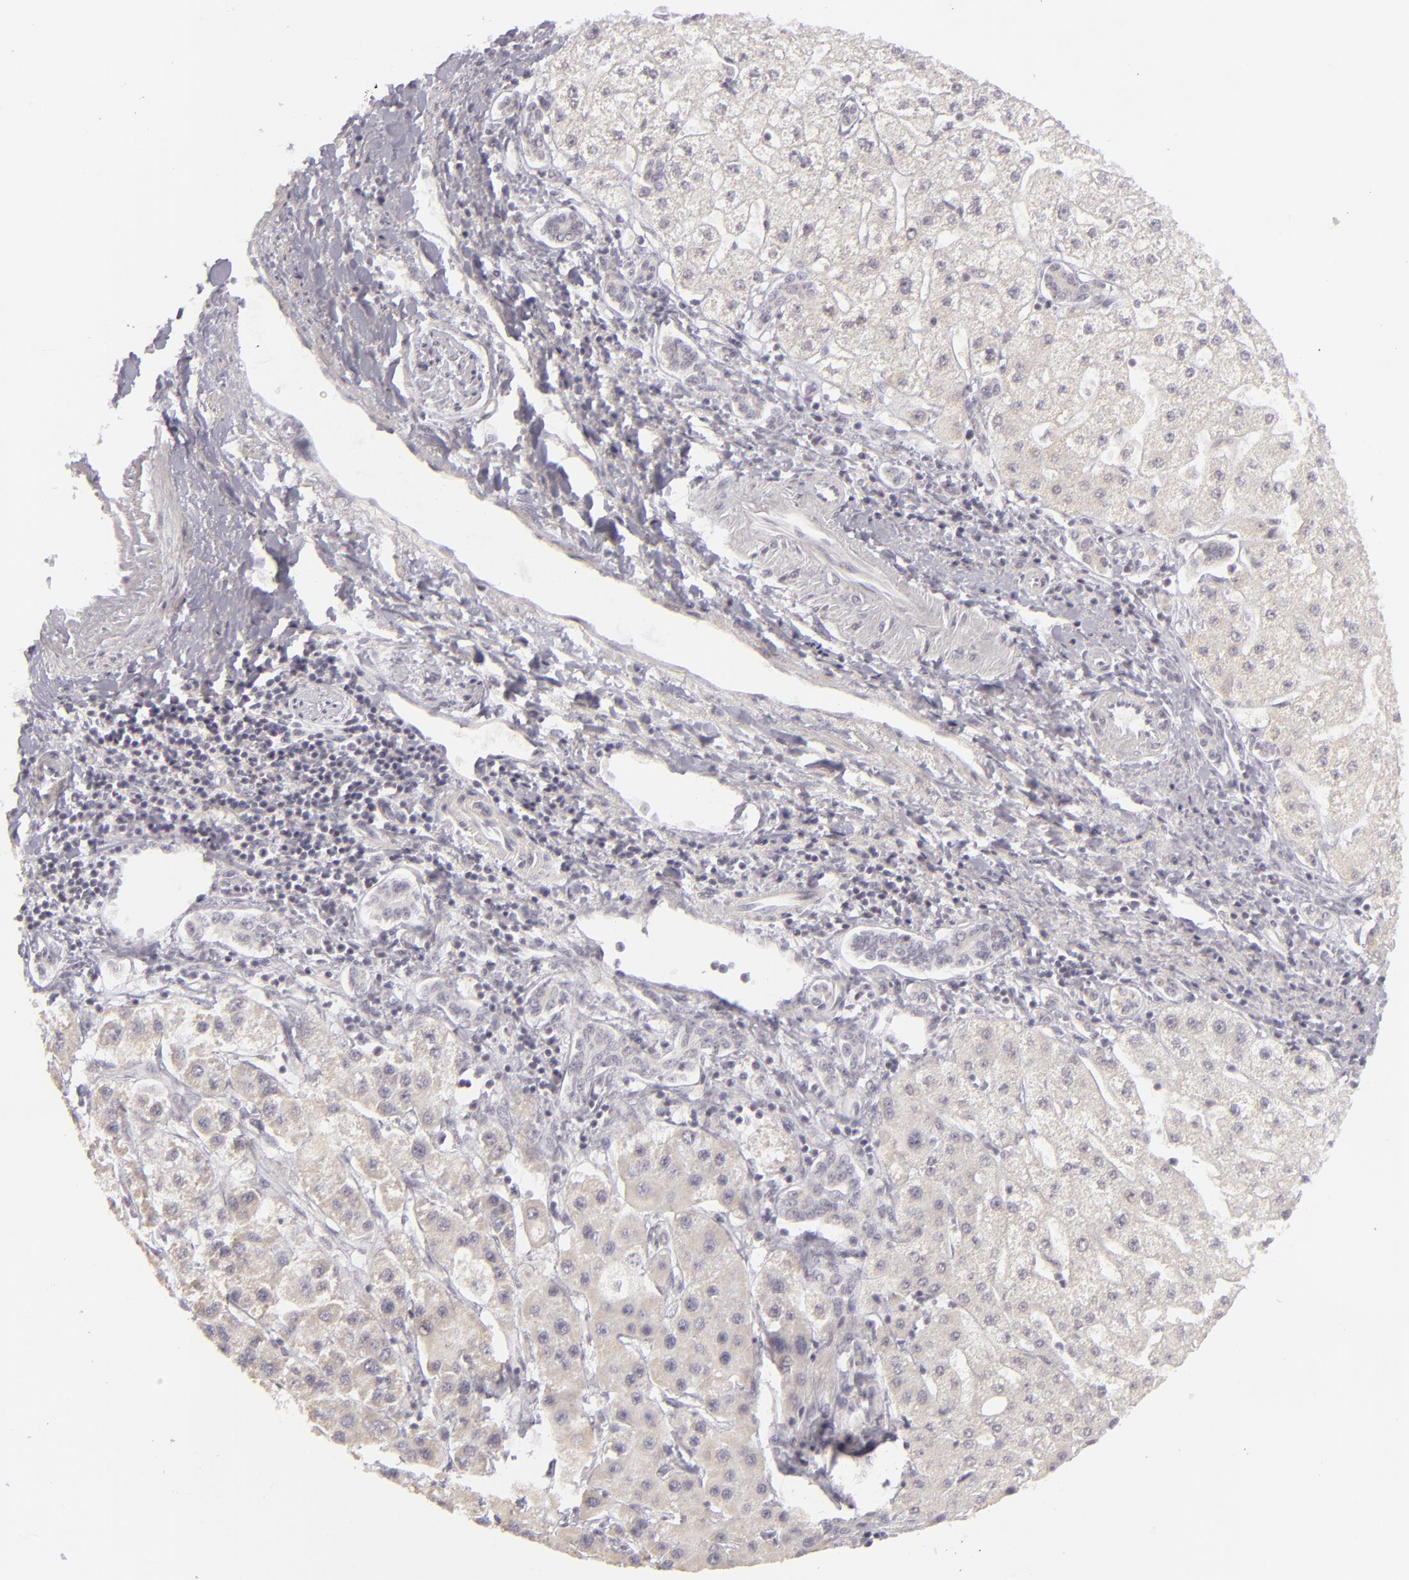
{"staining": {"intensity": "weak", "quantity": "<25%", "location": "cytoplasmic/membranous"}, "tissue": "liver cancer", "cell_type": "Tumor cells", "image_type": "cancer", "snomed": [{"axis": "morphology", "description": "Carcinoma, Hepatocellular, NOS"}, {"axis": "topography", "description": "Liver"}], "caption": "Immunohistochemistry (IHC) micrograph of neoplastic tissue: hepatocellular carcinoma (liver) stained with DAB exhibits no significant protein staining in tumor cells.", "gene": "SIX1", "patient": {"sex": "female", "age": 85}}